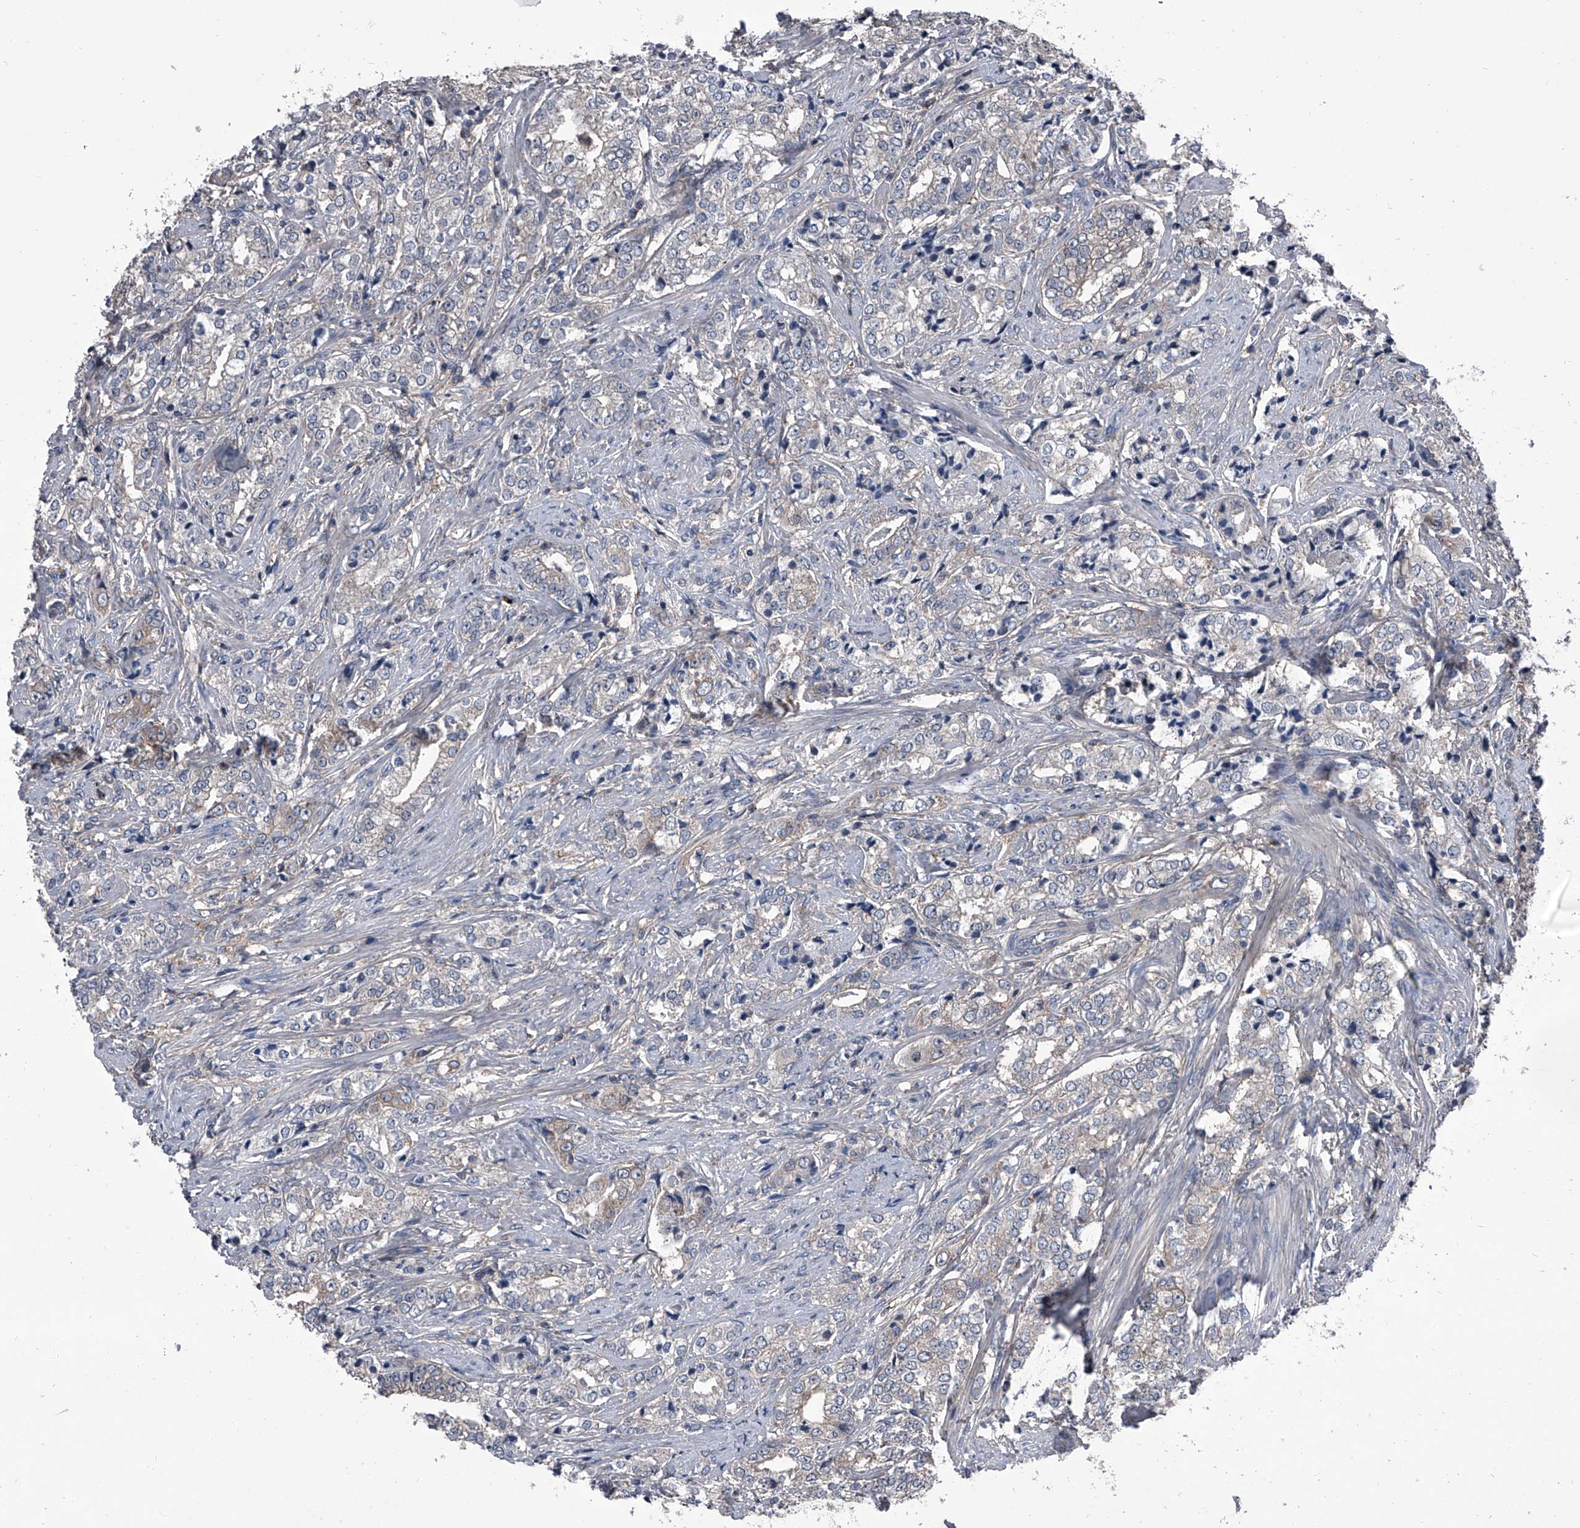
{"staining": {"intensity": "weak", "quantity": "25%-75%", "location": "cytoplasmic/membranous"}, "tissue": "prostate cancer", "cell_type": "Tumor cells", "image_type": "cancer", "snomed": [{"axis": "morphology", "description": "Adenocarcinoma, High grade"}, {"axis": "topography", "description": "Prostate"}], "caption": "Prostate adenocarcinoma (high-grade) was stained to show a protein in brown. There is low levels of weak cytoplasmic/membranous positivity in approximately 25%-75% of tumor cells.", "gene": "PIP5K1A", "patient": {"sex": "male", "age": 69}}